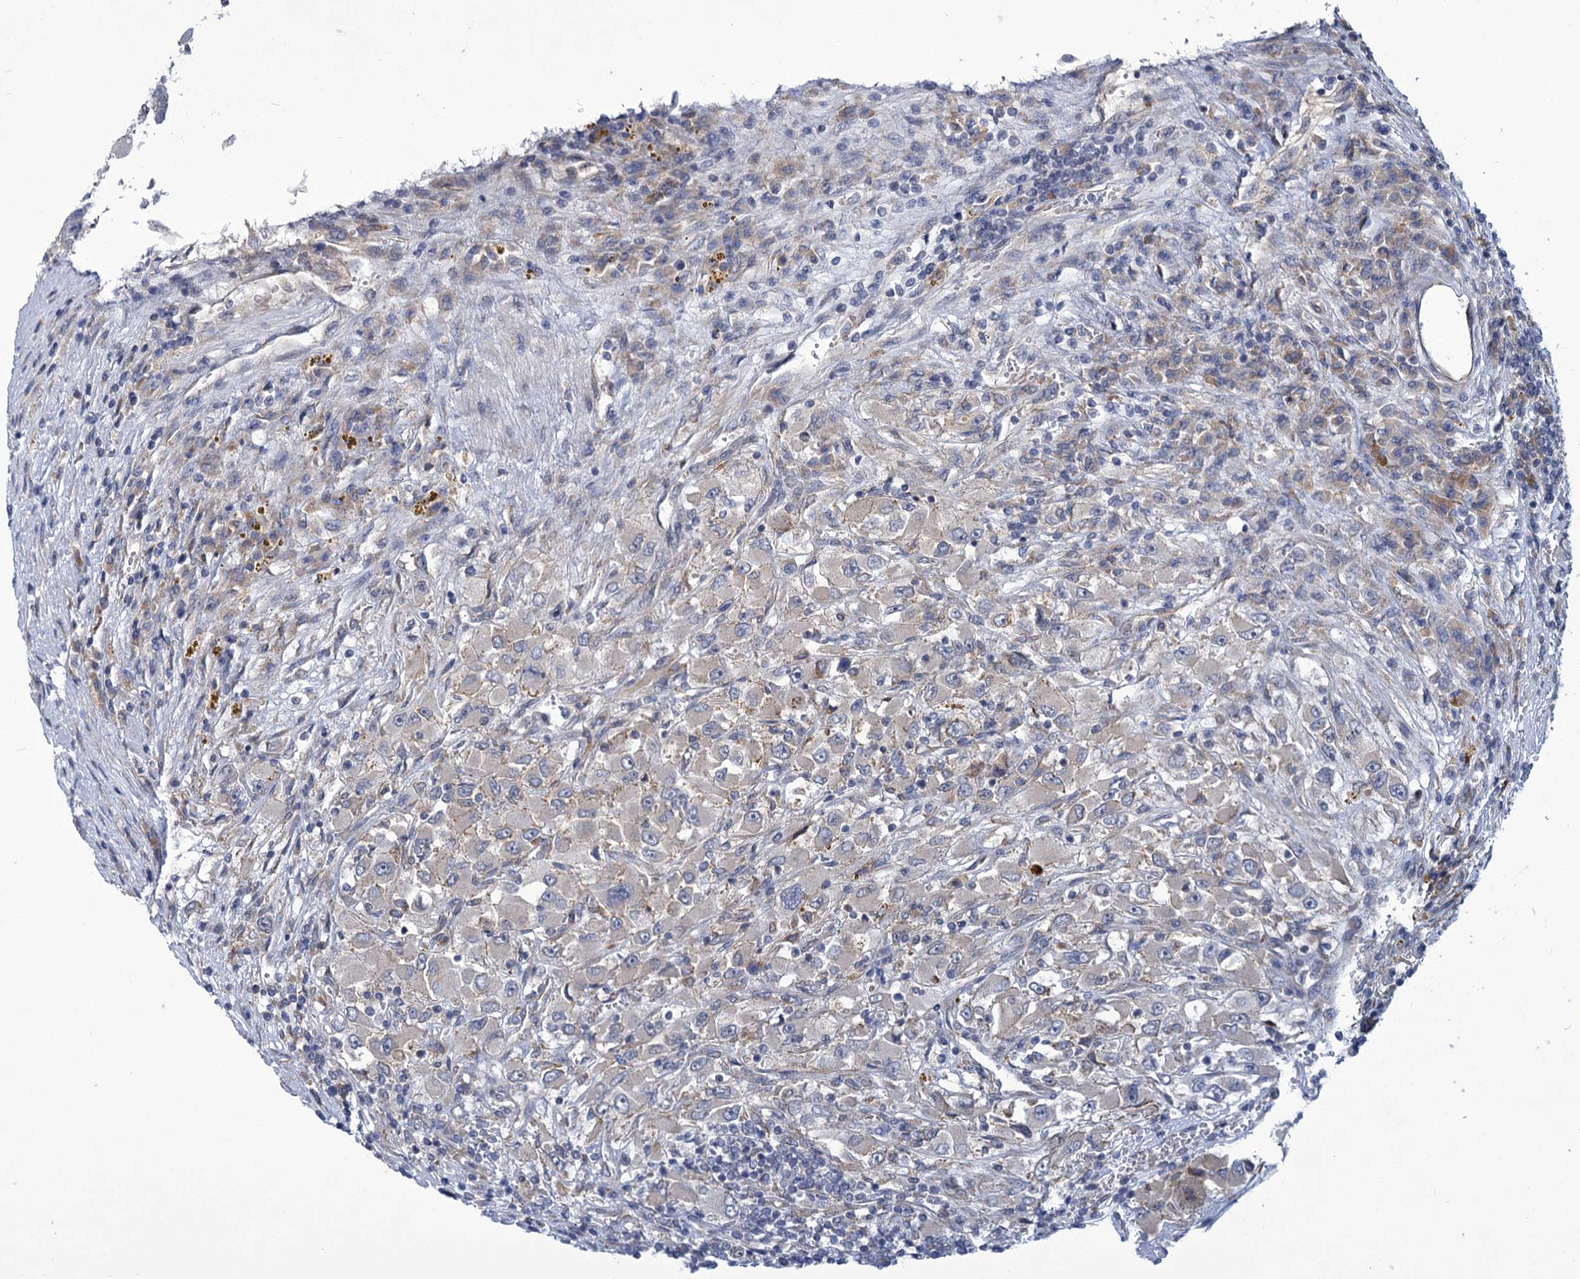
{"staining": {"intensity": "negative", "quantity": "none", "location": "none"}, "tissue": "renal cancer", "cell_type": "Tumor cells", "image_type": "cancer", "snomed": [{"axis": "morphology", "description": "Adenocarcinoma, NOS"}, {"axis": "topography", "description": "Kidney"}], "caption": "Human adenocarcinoma (renal) stained for a protein using immunohistochemistry reveals no positivity in tumor cells.", "gene": "MBLAC2", "patient": {"sex": "female", "age": 52}}